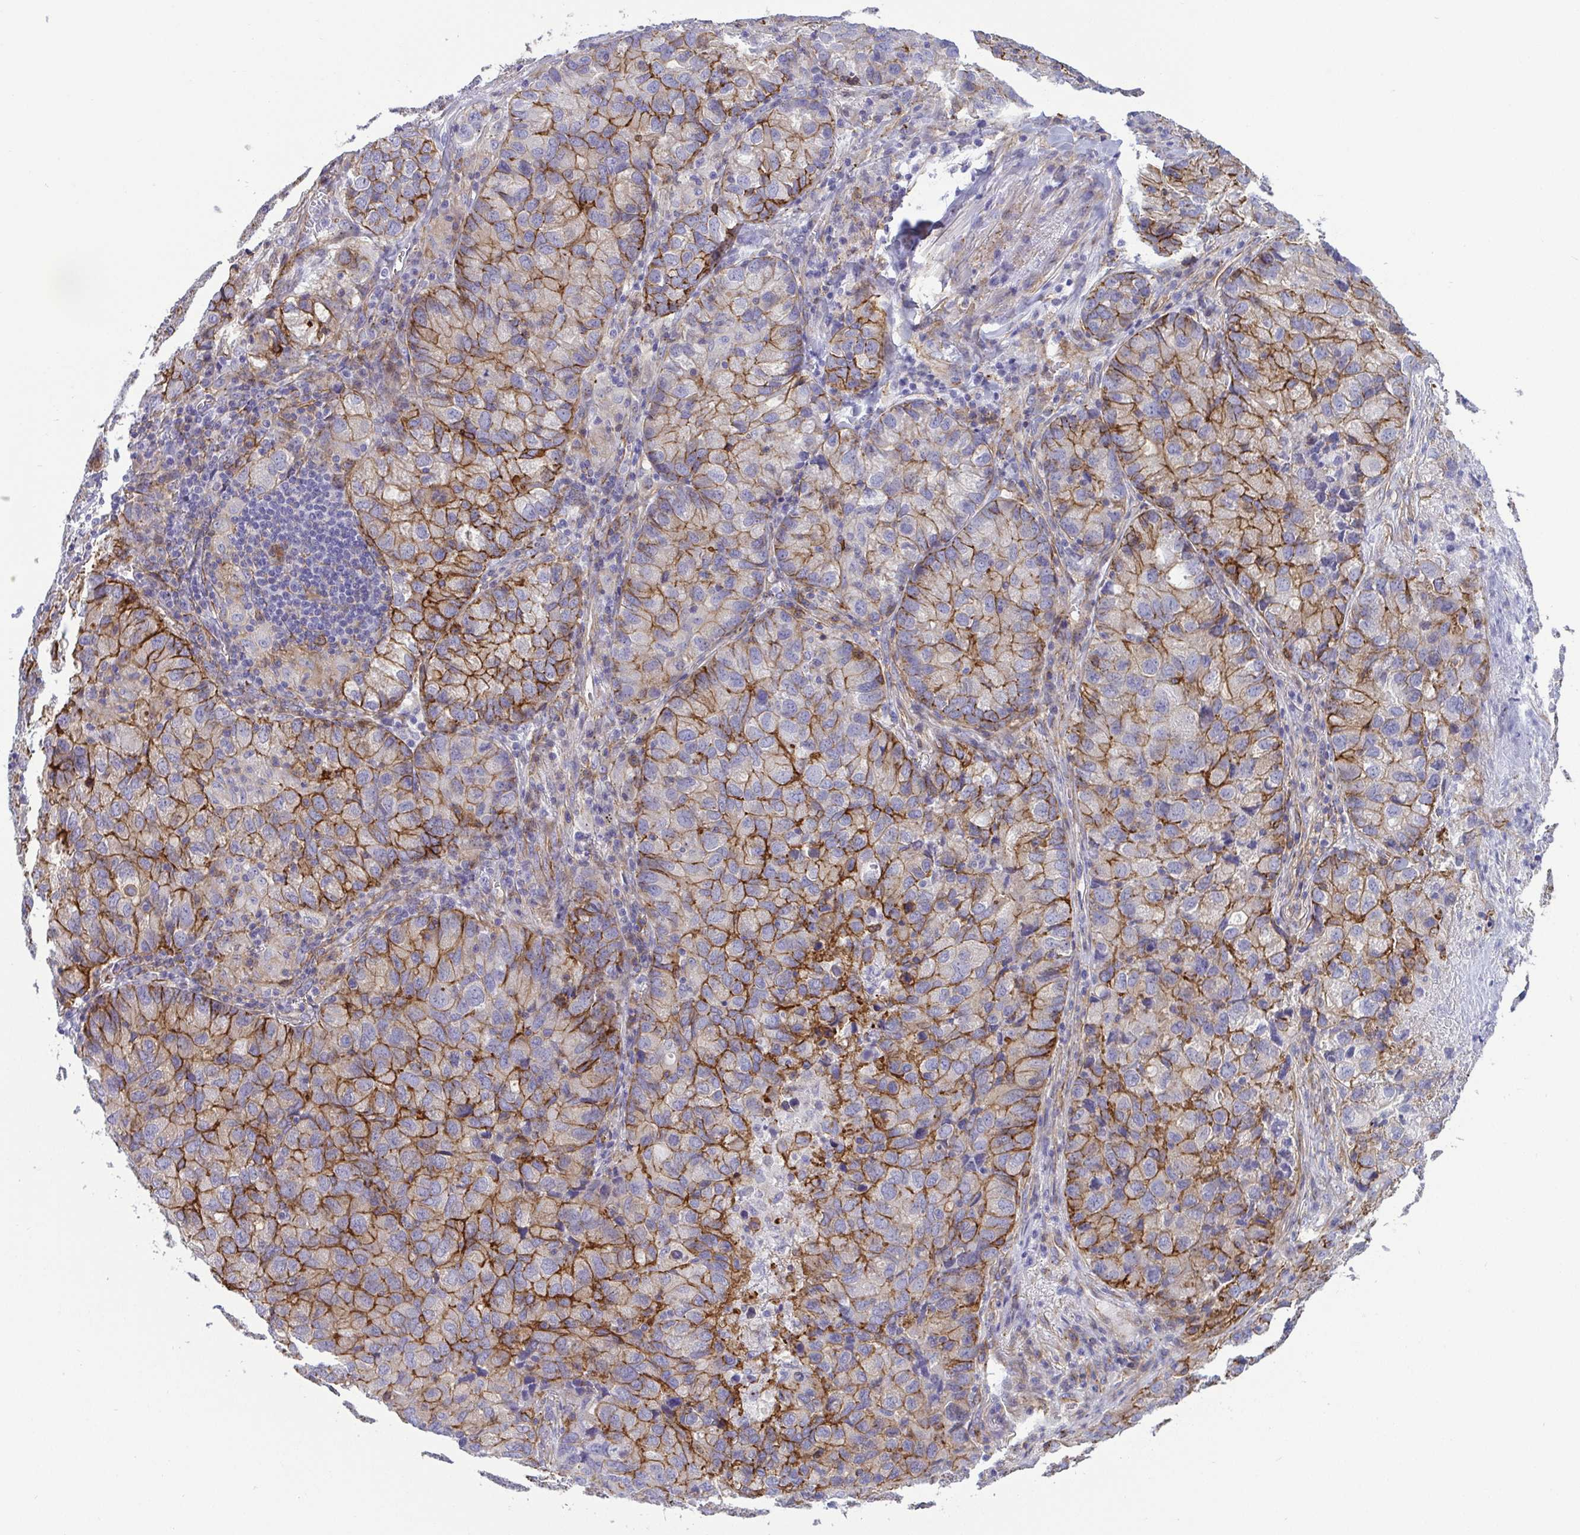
{"staining": {"intensity": "moderate", "quantity": ">75%", "location": "cytoplasmic/membranous"}, "tissue": "lung cancer", "cell_type": "Tumor cells", "image_type": "cancer", "snomed": [{"axis": "morphology", "description": "Normal morphology"}, {"axis": "morphology", "description": "Adenocarcinoma, NOS"}, {"axis": "topography", "description": "Lymph node"}, {"axis": "topography", "description": "Lung"}], "caption": "Immunohistochemistry photomicrograph of lung cancer (adenocarcinoma) stained for a protein (brown), which reveals medium levels of moderate cytoplasmic/membranous expression in approximately >75% of tumor cells.", "gene": "LIMA1", "patient": {"sex": "female", "age": 51}}